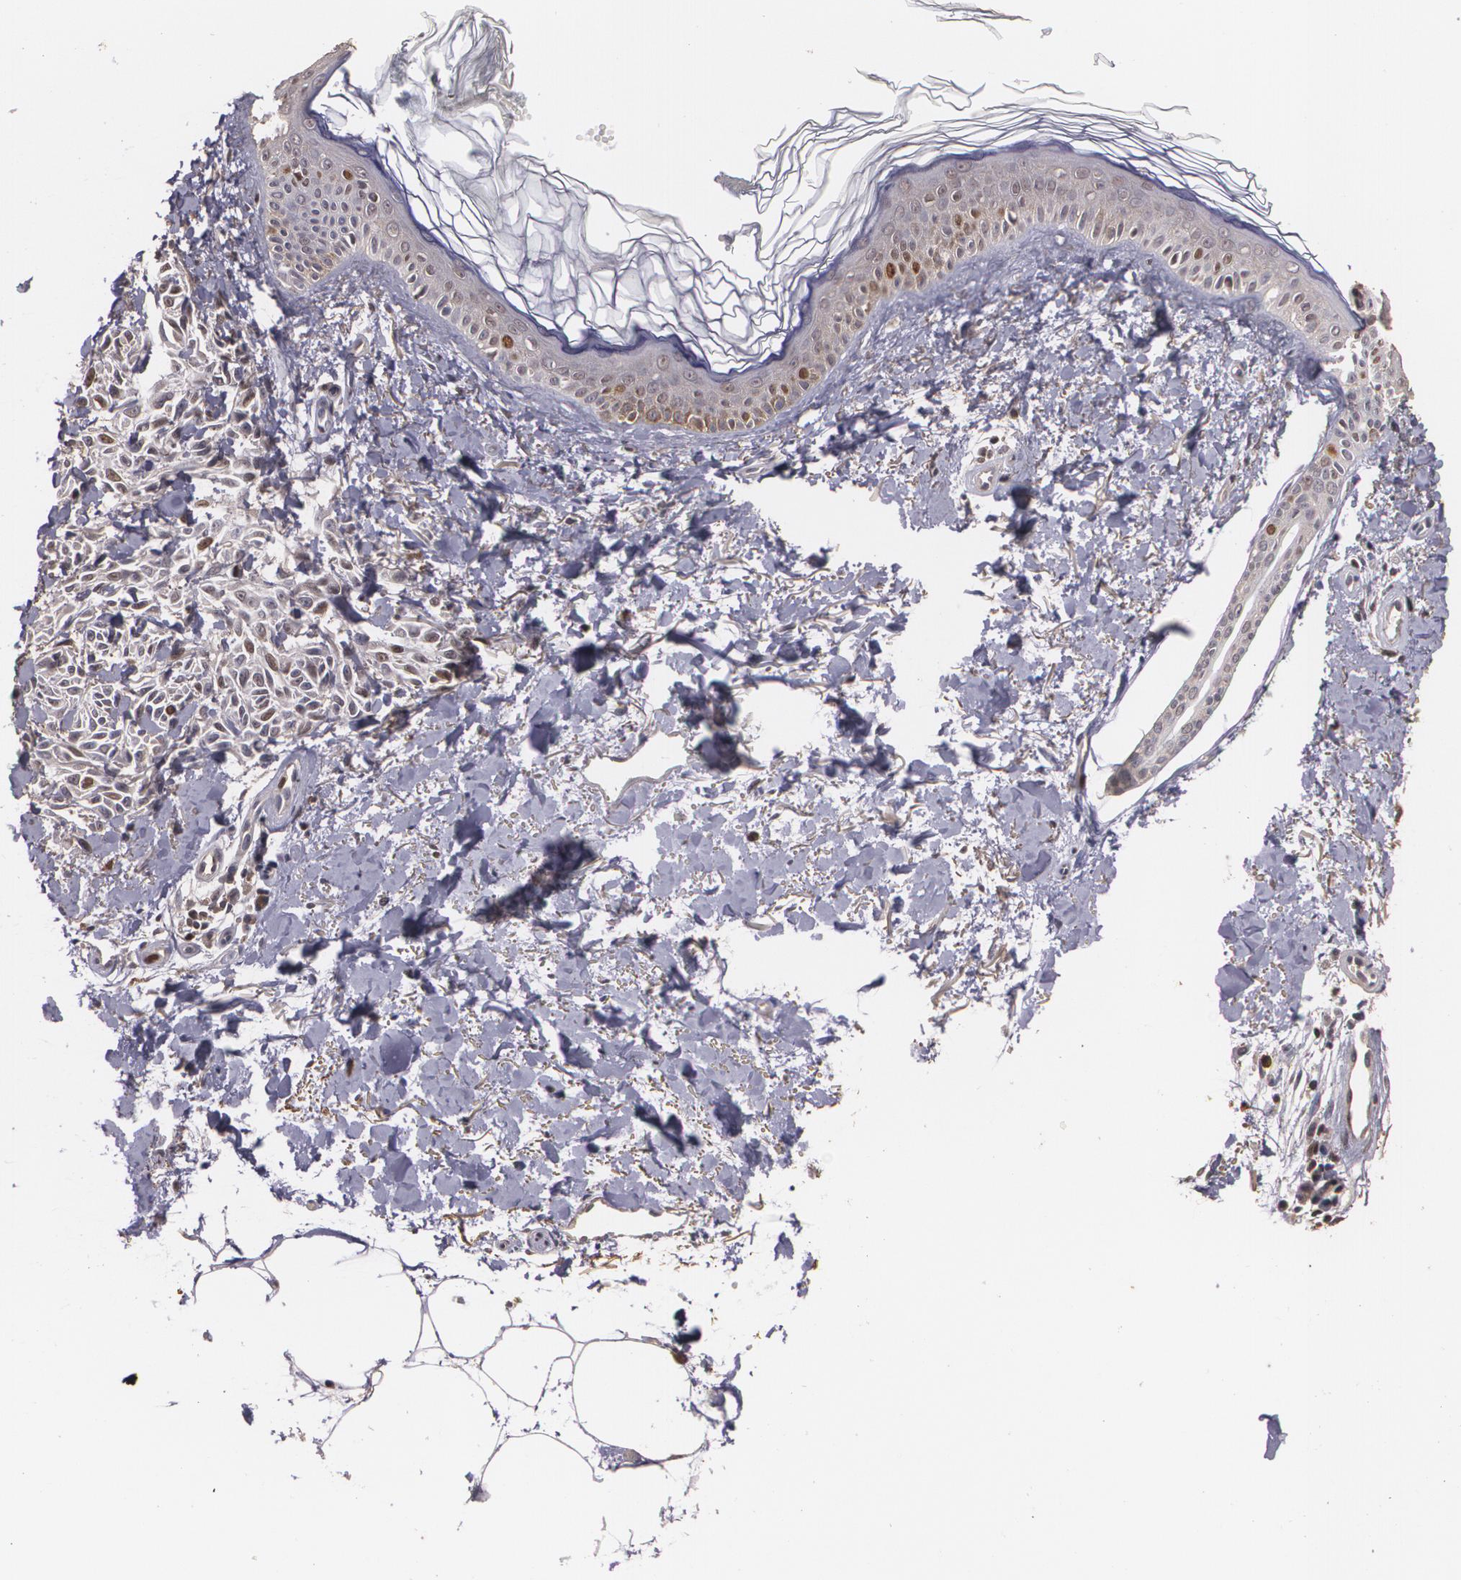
{"staining": {"intensity": "moderate", "quantity": "<25%", "location": "nuclear"}, "tissue": "melanoma", "cell_type": "Tumor cells", "image_type": "cancer", "snomed": [{"axis": "morphology", "description": "Malignant melanoma, NOS"}, {"axis": "topography", "description": "Skin"}], "caption": "A photomicrograph of human malignant melanoma stained for a protein exhibits moderate nuclear brown staining in tumor cells.", "gene": "BRCA1", "patient": {"sex": "female", "age": 73}}